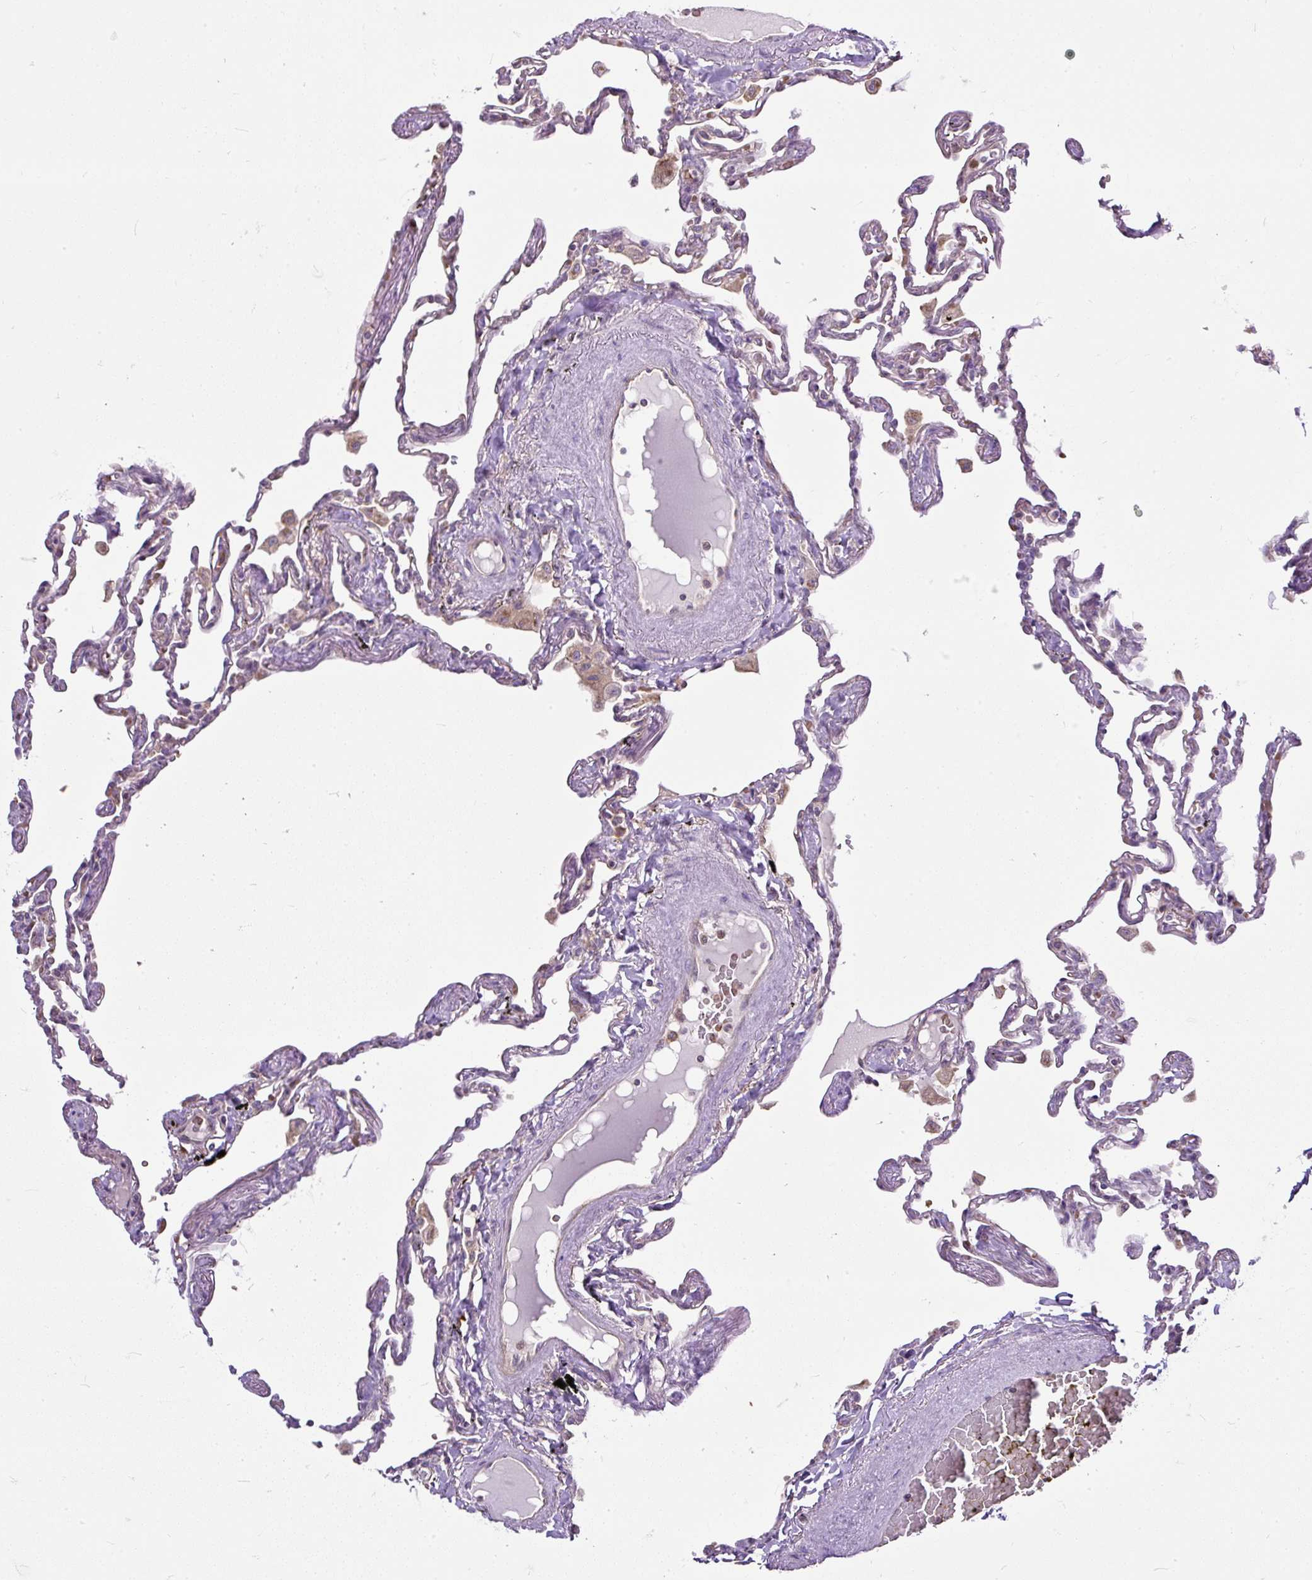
{"staining": {"intensity": "moderate", "quantity": "<25%", "location": "cytoplasmic/membranous"}, "tissue": "lung", "cell_type": "Alveolar cells", "image_type": "normal", "snomed": [{"axis": "morphology", "description": "Normal tissue, NOS"}, {"axis": "topography", "description": "Lung"}], "caption": "High-power microscopy captured an IHC image of benign lung, revealing moderate cytoplasmic/membranous expression in approximately <25% of alveolar cells.", "gene": "SMC4", "patient": {"sex": "female", "age": 67}}